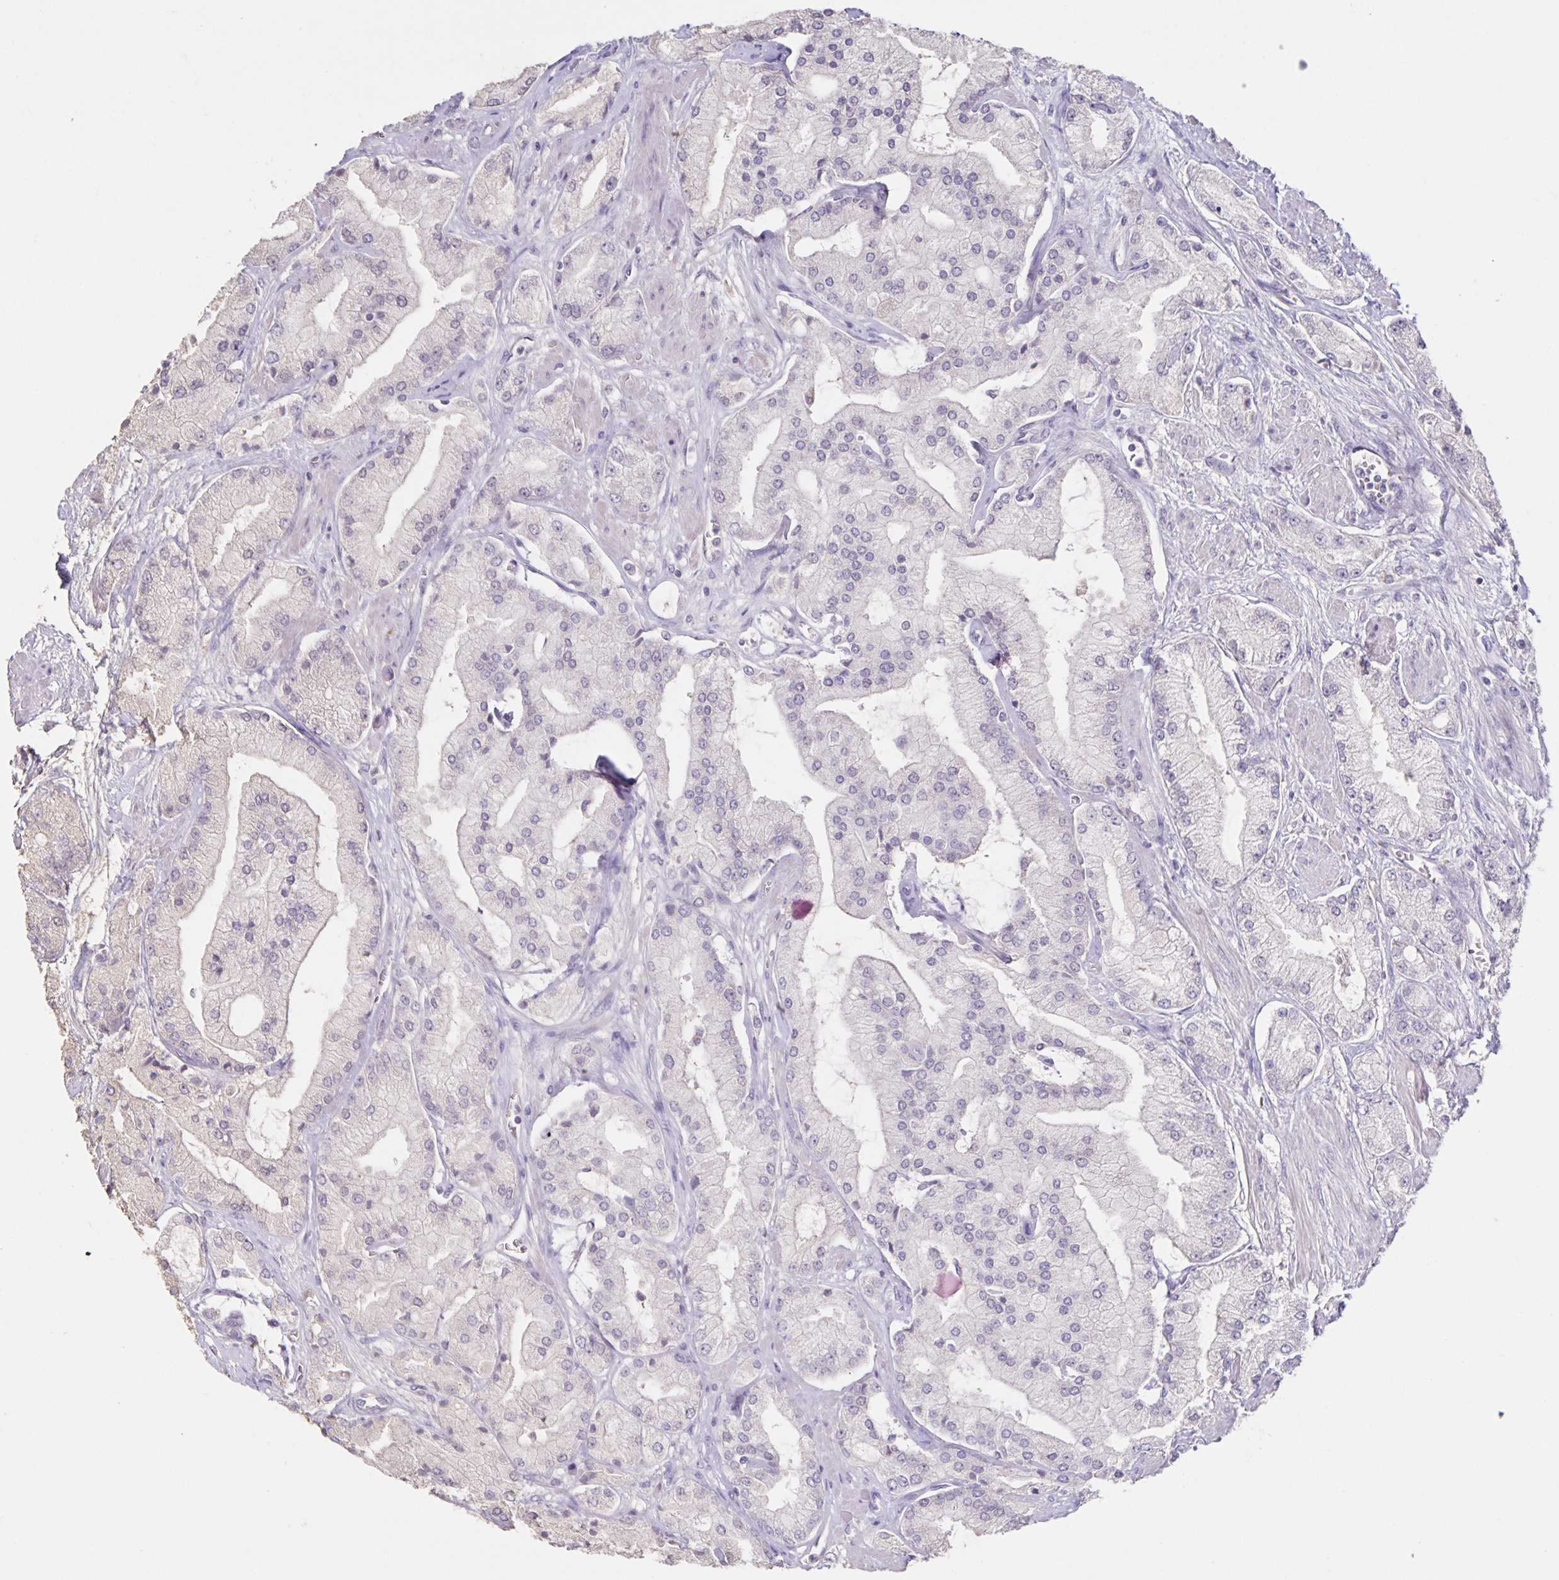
{"staining": {"intensity": "negative", "quantity": "none", "location": "none"}, "tissue": "prostate cancer", "cell_type": "Tumor cells", "image_type": "cancer", "snomed": [{"axis": "morphology", "description": "Adenocarcinoma, High grade"}, {"axis": "topography", "description": "Prostate"}], "caption": "Protein analysis of prostate cancer (high-grade adenocarcinoma) reveals no significant staining in tumor cells. (DAB (3,3'-diaminobenzidine) immunohistochemistry with hematoxylin counter stain).", "gene": "INSL5", "patient": {"sex": "male", "age": 68}}